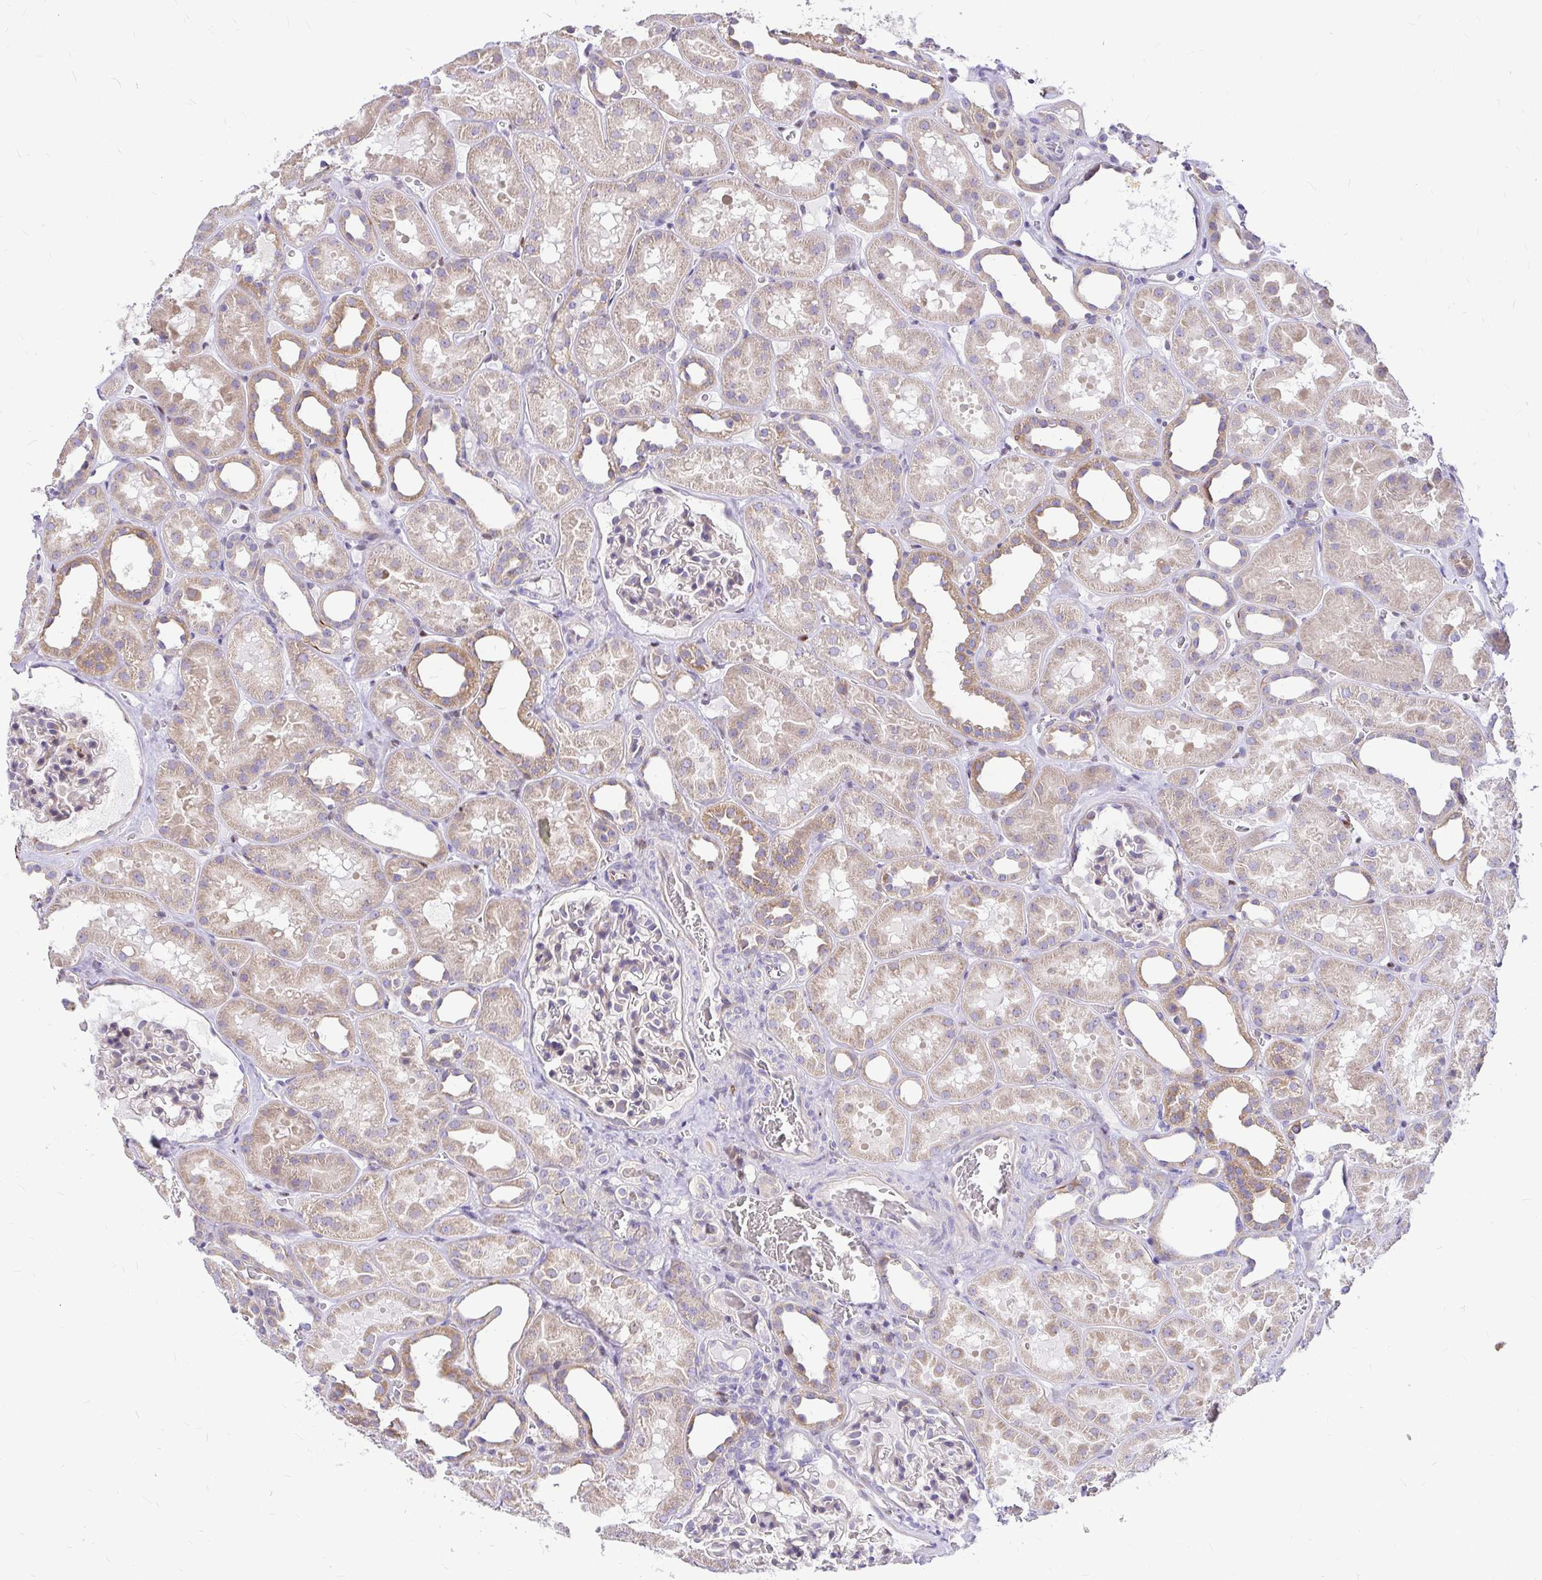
{"staining": {"intensity": "weak", "quantity": "<25%", "location": "cytoplasmic/membranous"}, "tissue": "kidney", "cell_type": "Cells in glomeruli", "image_type": "normal", "snomed": [{"axis": "morphology", "description": "Normal tissue, NOS"}, {"axis": "topography", "description": "Kidney"}], "caption": "Immunohistochemical staining of benign kidney exhibits no significant expression in cells in glomeruli. Brightfield microscopy of immunohistochemistry stained with DAB (3,3'-diaminobenzidine) (brown) and hematoxylin (blue), captured at high magnification.", "gene": "GABBR2", "patient": {"sex": "female", "age": 41}}